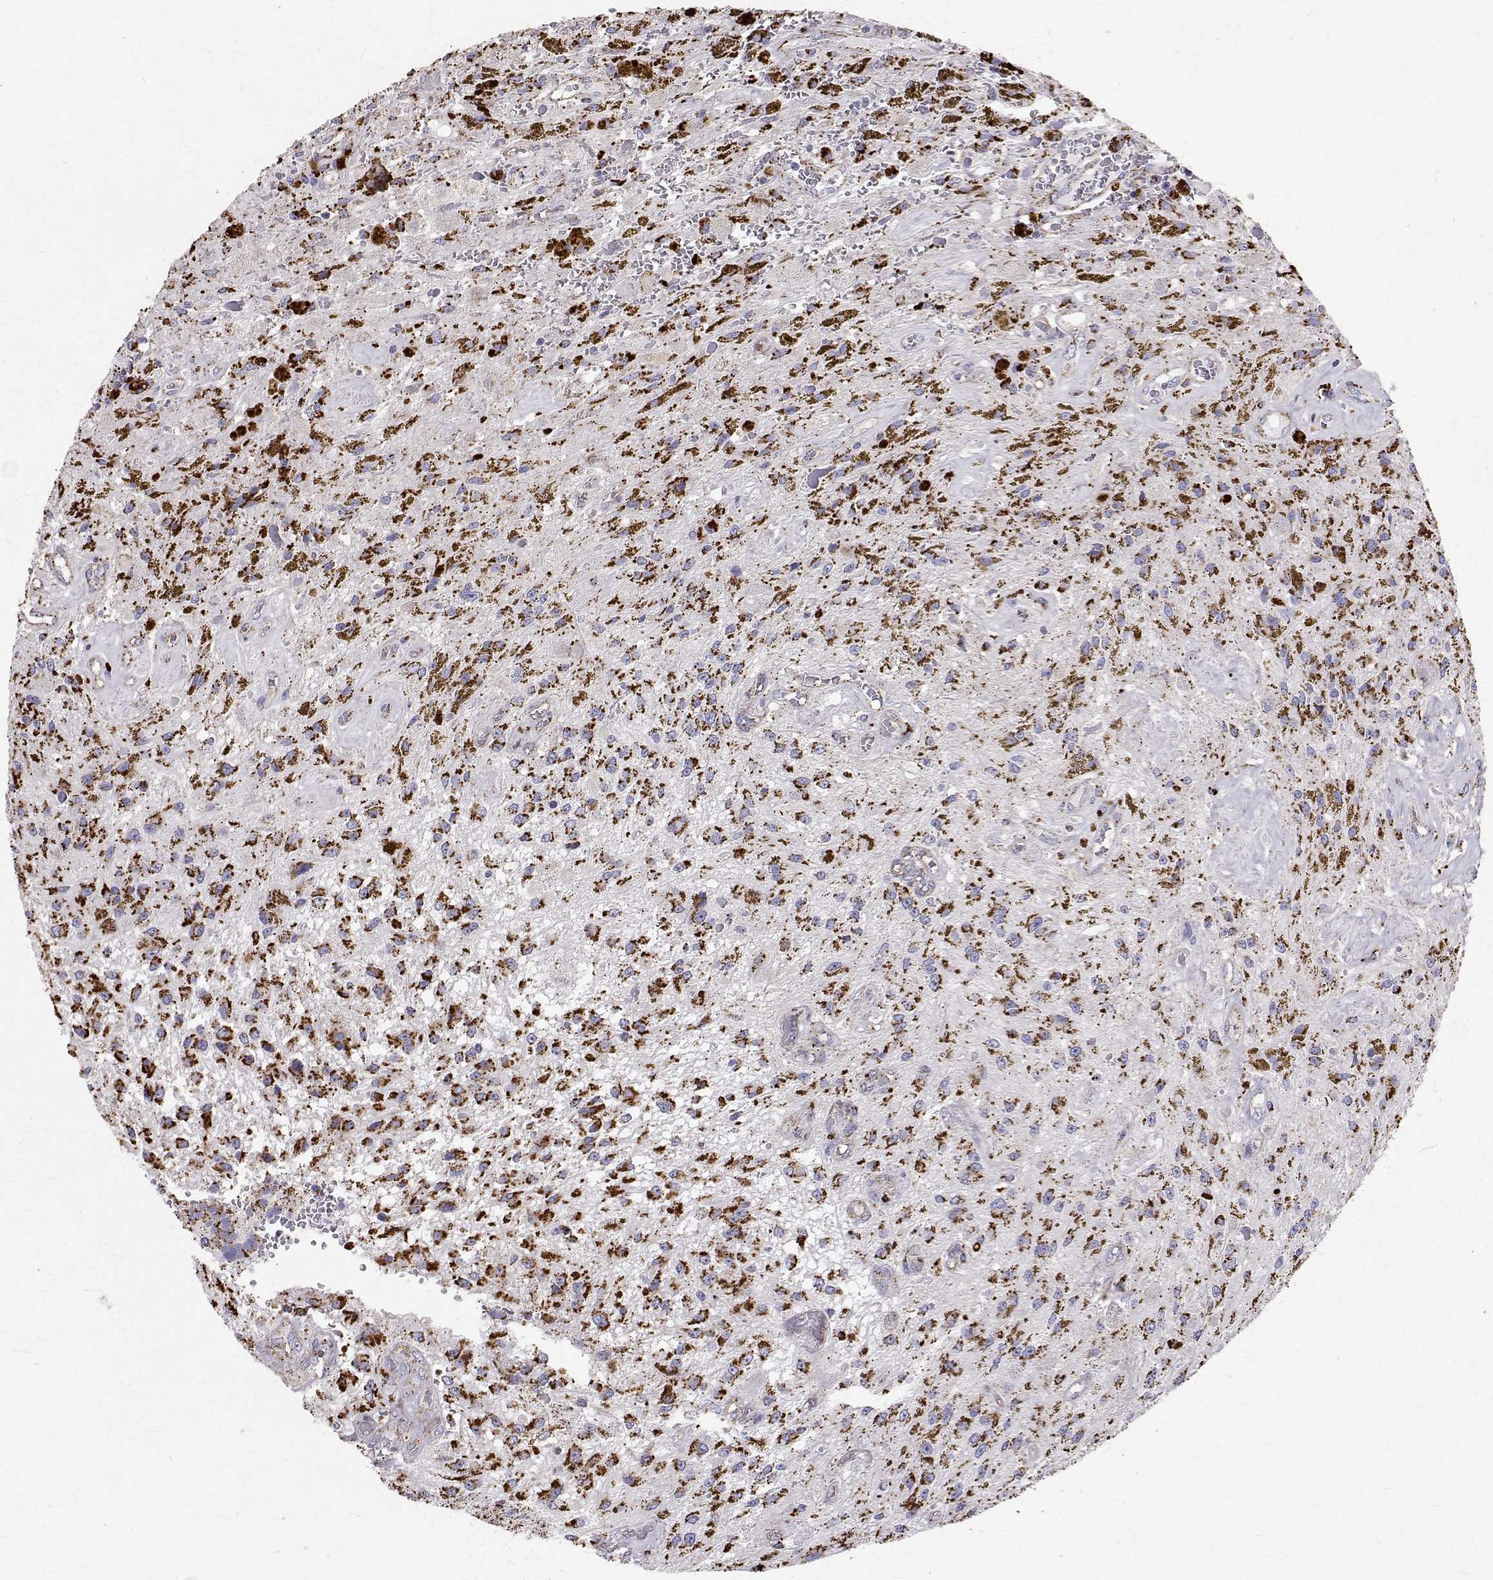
{"staining": {"intensity": "strong", "quantity": "25%-75%", "location": "cytoplasmic/membranous"}, "tissue": "glioma", "cell_type": "Tumor cells", "image_type": "cancer", "snomed": [{"axis": "morphology", "description": "Glioma, malignant, Low grade"}, {"axis": "topography", "description": "Cerebellum"}], "caption": "Strong cytoplasmic/membranous protein positivity is appreciated in about 25%-75% of tumor cells in malignant low-grade glioma.", "gene": "TPP1", "patient": {"sex": "female", "age": 14}}